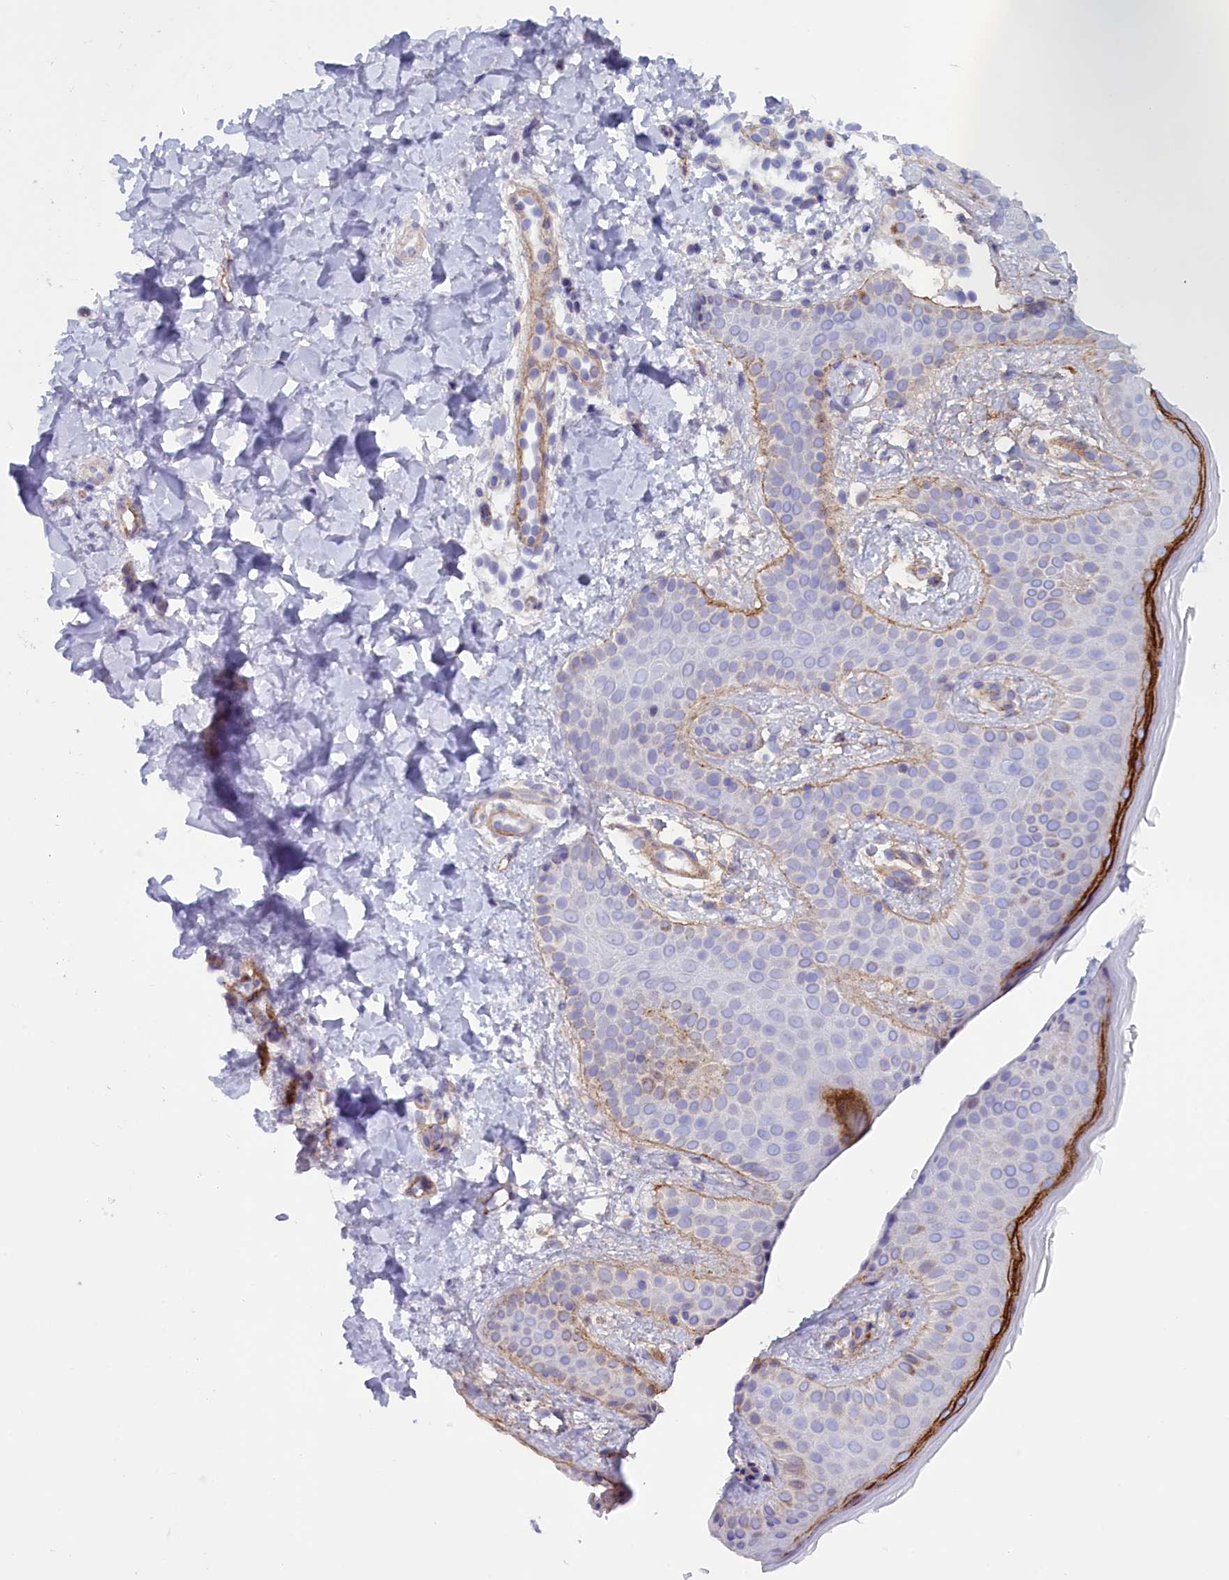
{"staining": {"intensity": "negative", "quantity": "none", "location": "none"}, "tissue": "skin", "cell_type": "Fibroblasts", "image_type": "normal", "snomed": [{"axis": "morphology", "description": "Normal tissue, NOS"}, {"axis": "topography", "description": "Skin"}], "caption": "This is an IHC image of normal skin. There is no positivity in fibroblasts.", "gene": "LOXL1", "patient": {"sex": "male", "age": 36}}